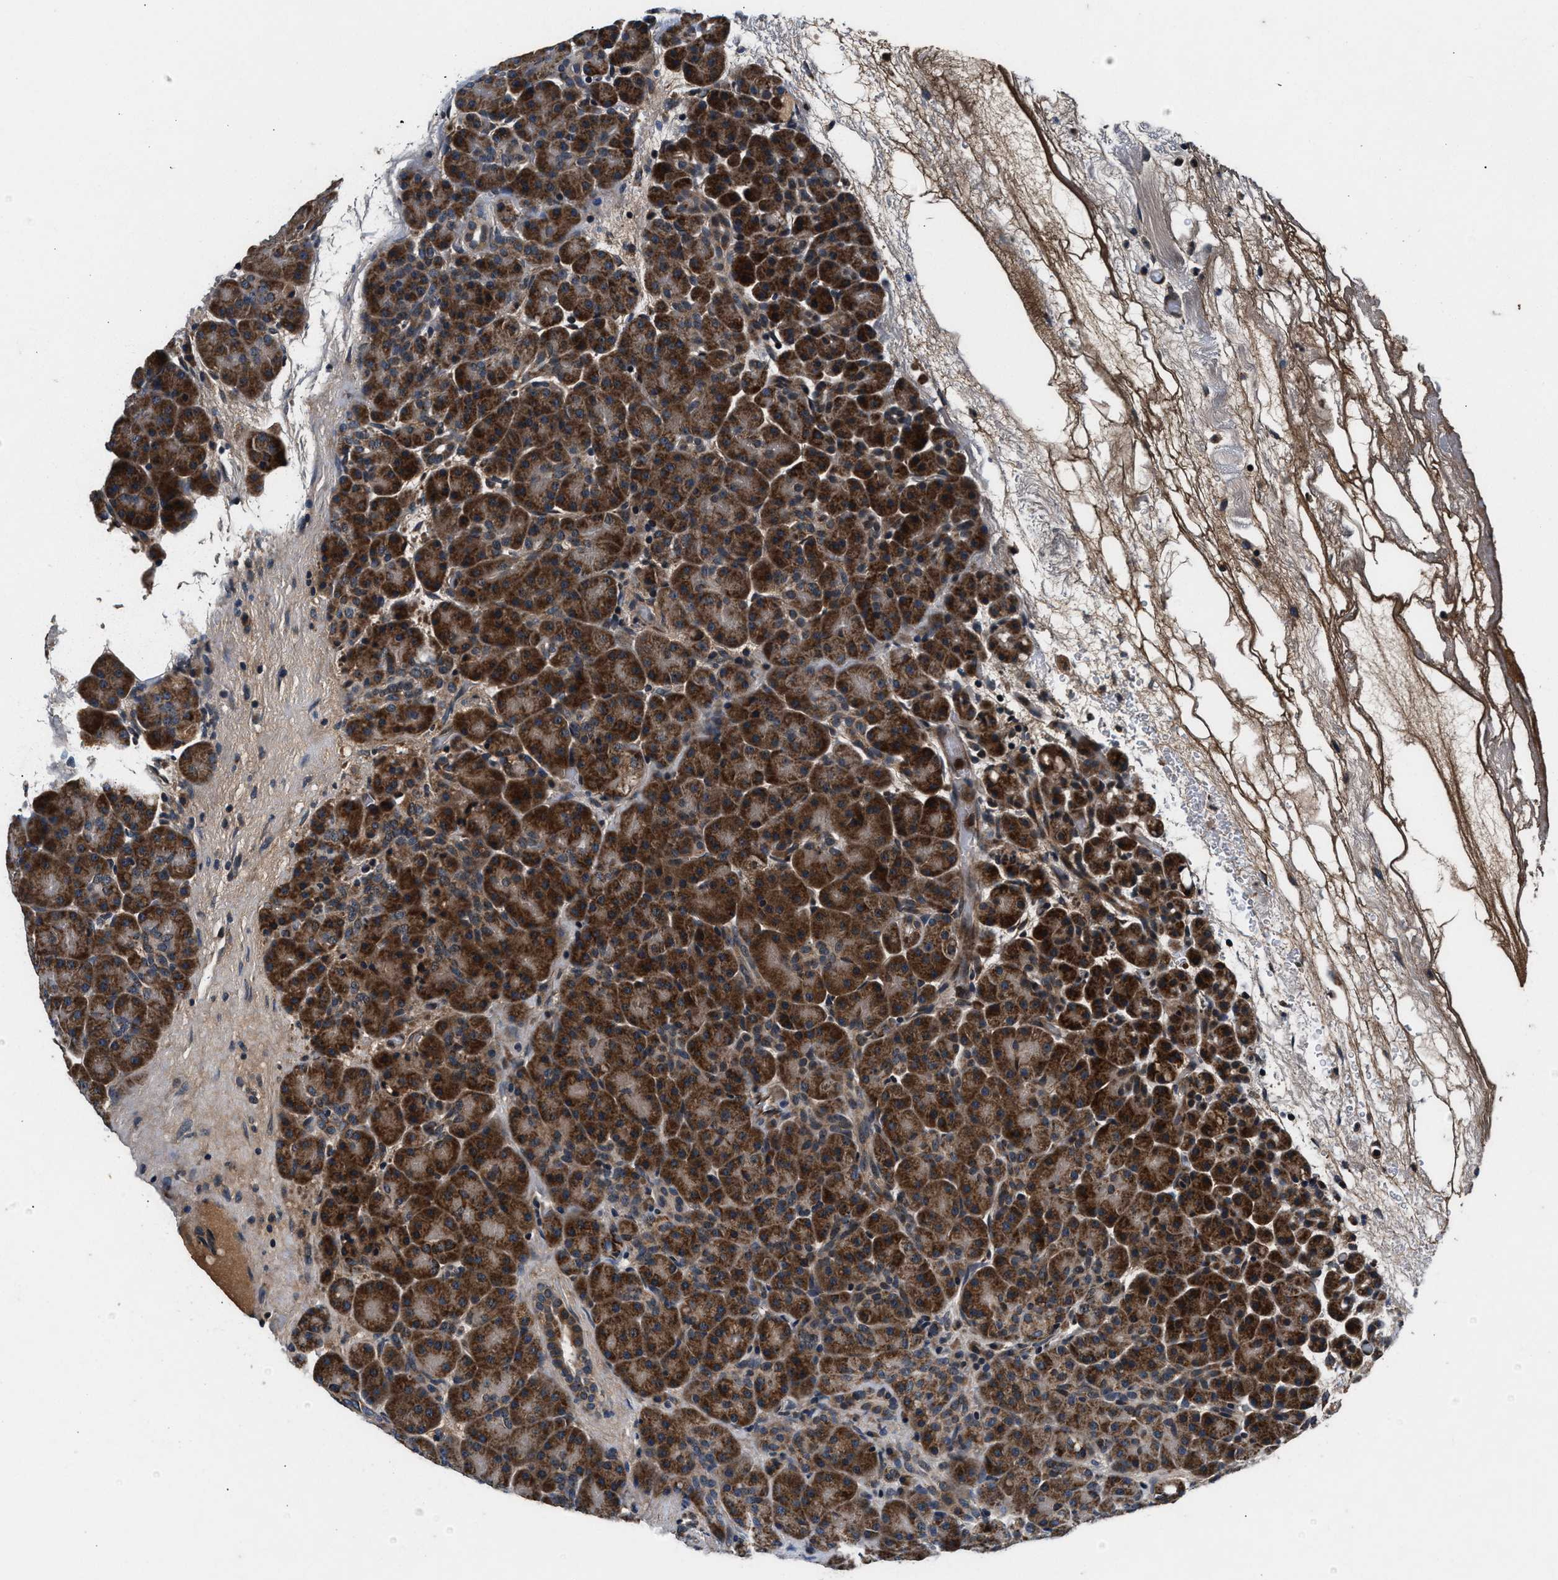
{"staining": {"intensity": "strong", "quantity": ">75%", "location": "cytoplasmic/membranous"}, "tissue": "pancreas", "cell_type": "Exocrine glandular cells", "image_type": "normal", "snomed": [{"axis": "morphology", "description": "Normal tissue, NOS"}, {"axis": "topography", "description": "Pancreas"}], "caption": "Exocrine glandular cells reveal high levels of strong cytoplasmic/membranous expression in about >75% of cells in unremarkable pancreas.", "gene": "IMMT", "patient": {"sex": "male", "age": 66}}